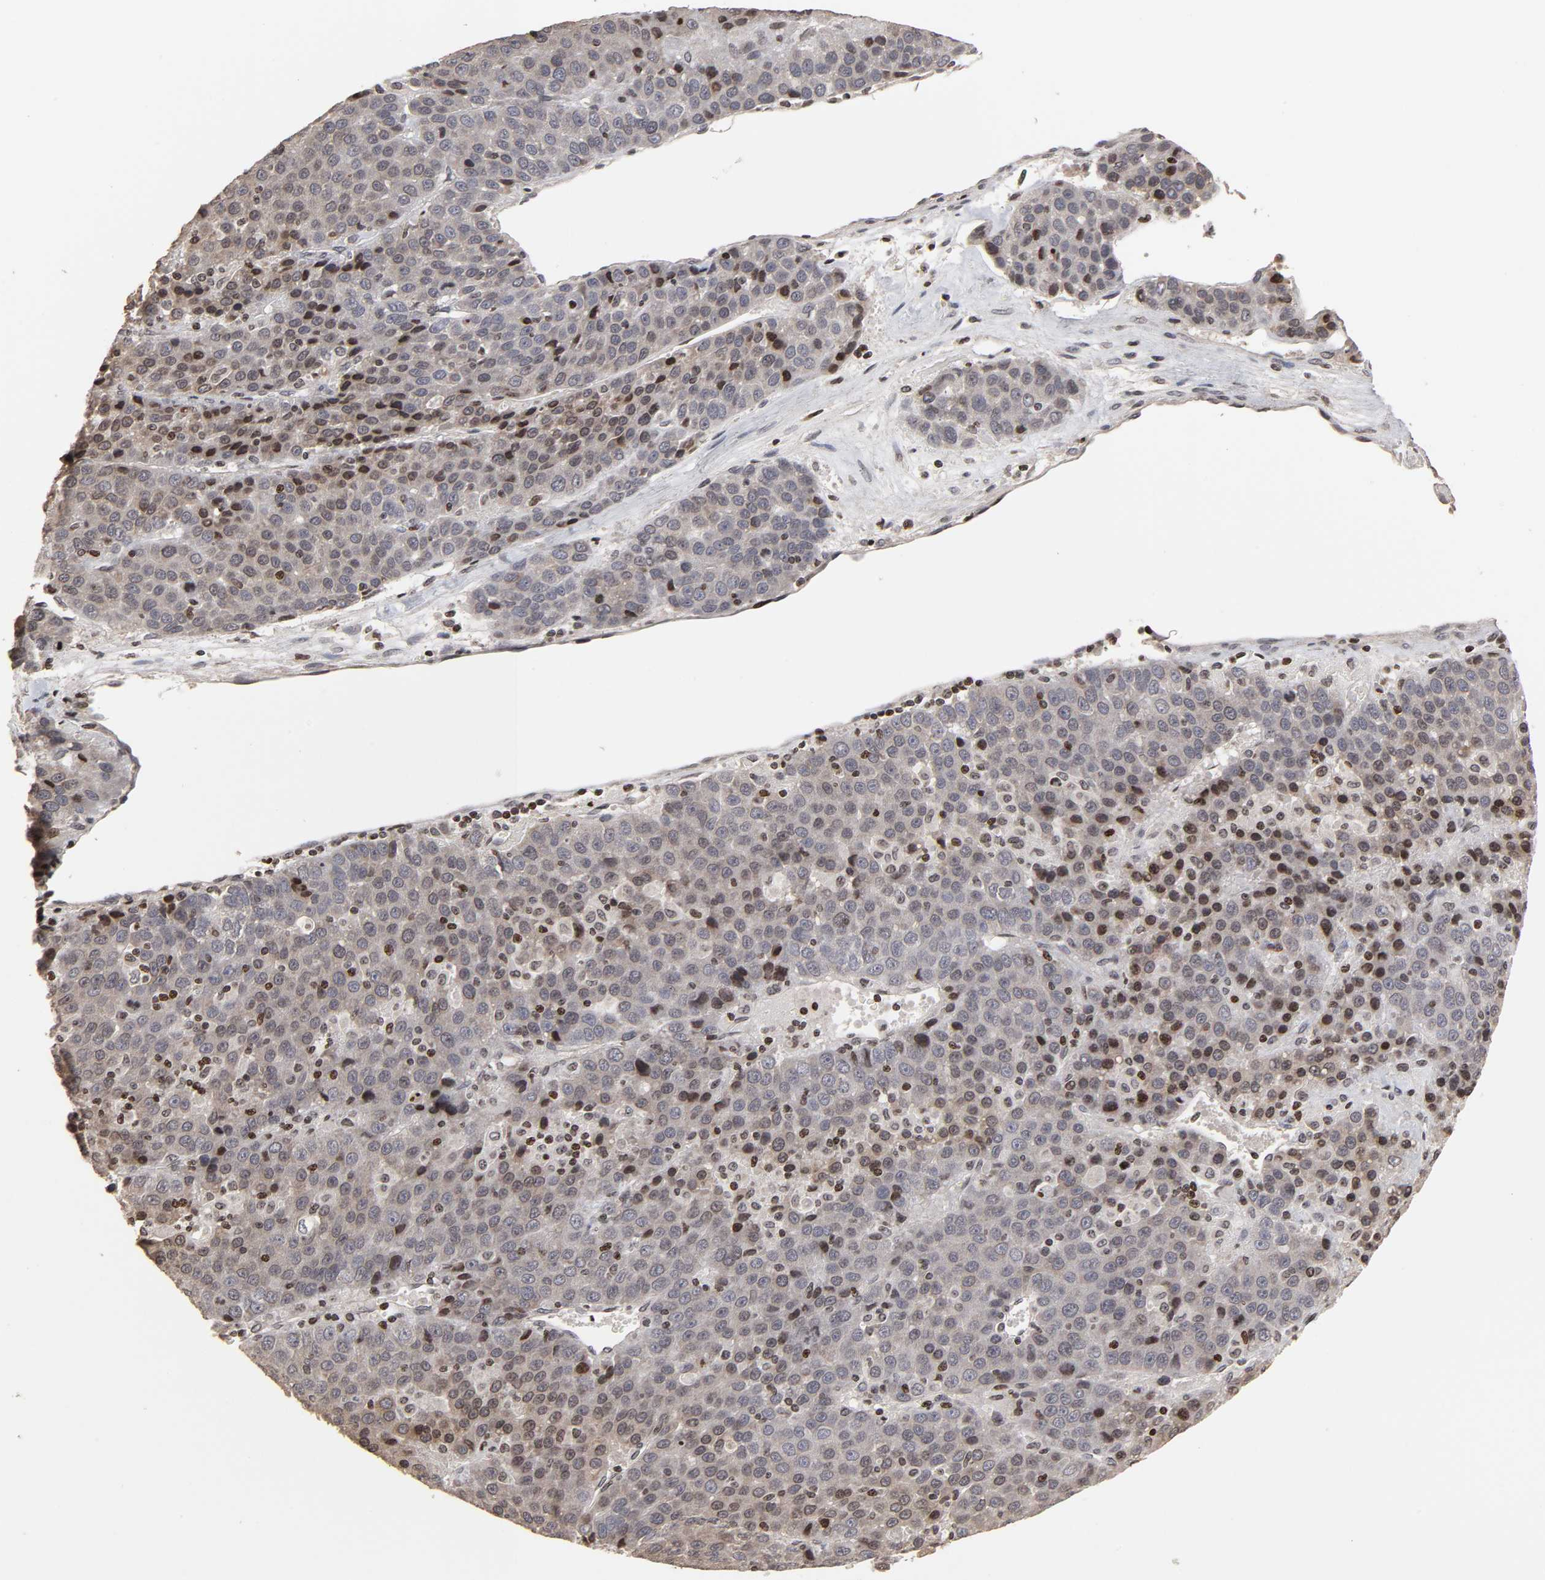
{"staining": {"intensity": "negative", "quantity": "none", "location": "none"}, "tissue": "liver cancer", "cell_type": "Tumor cells", "image_type": "cancer", "snomed": [{"axis": "morphology", "description": "Carcinoma, Hepatocellular, NOS"}, {"axis": "topography", "description": "Liver"}], "caption": "Image shows no significant protein expression in tumor cells of liver cancer (hepatocellular carcinoma).", "gene": "ZNF473", "patient": {"sex": "female", "age": 53}}